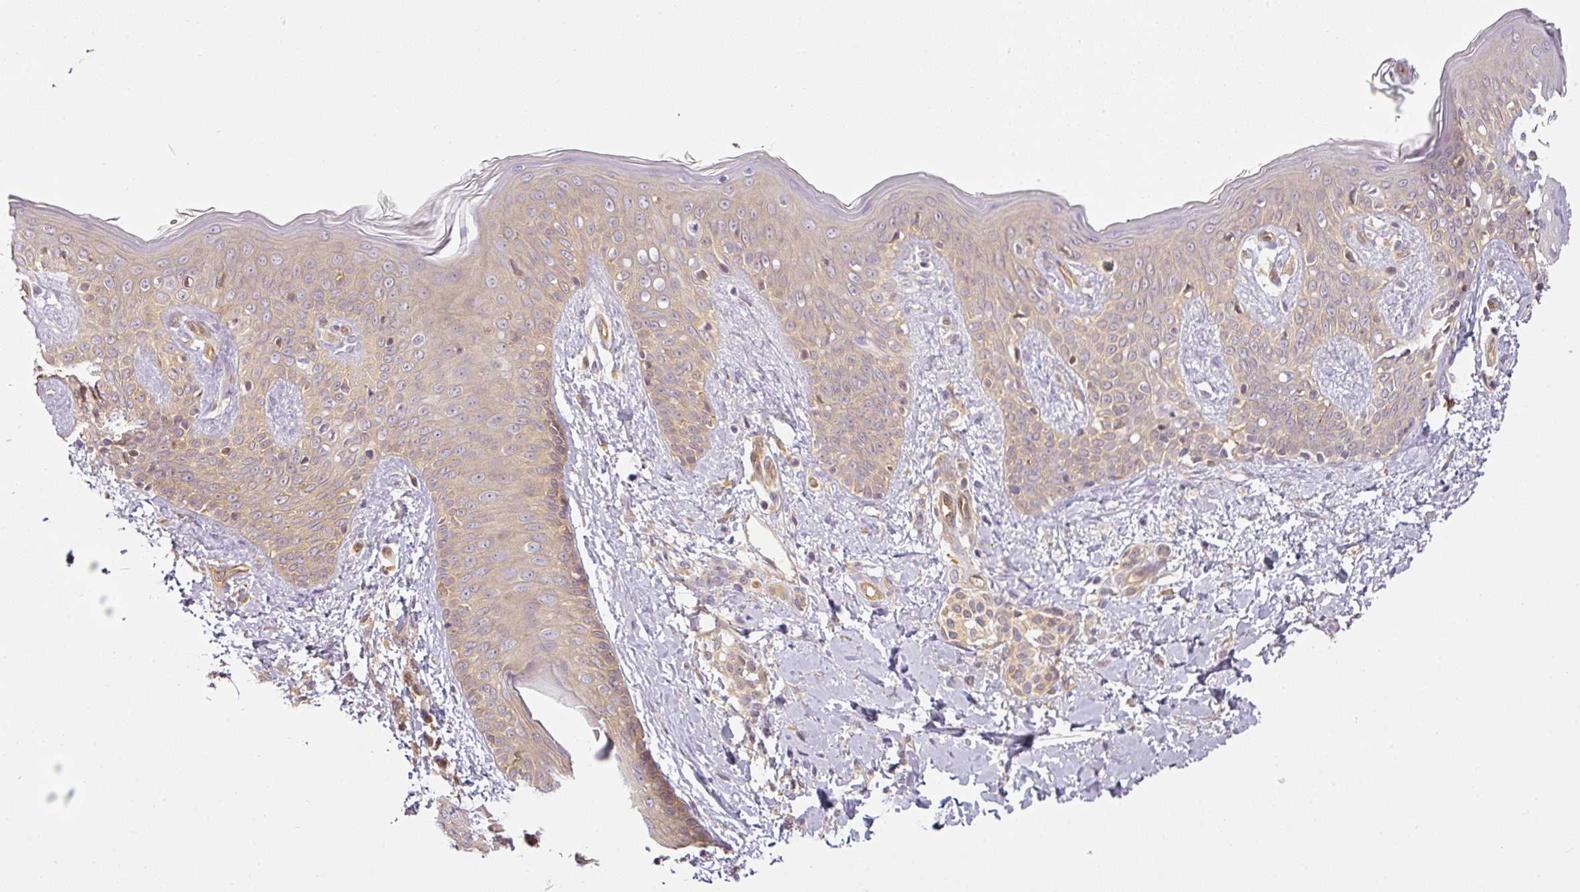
{"staining": {"intensity": "weak", "quantity": "25%-75%", "location": "cytoplasmic/membranous"}, "tissue": "skin", "cell_type": "Fibroblasts", "image_type": "normal", "snomed": [{"axis": "morphology", "description": "Normal tissue, NOS"}, {"axis": "topography", "description": "Skin"}], "caption": "Protein staining of benign skin shows weak cytoplasmic/membranous expression in approximately 25%-75% of fibroblasts. Ihc stains the protein of interest in brown and the nuclei are stained blue.", "gene": "ANKRD18A", "patient": {"sex": "male", "age": 16}}